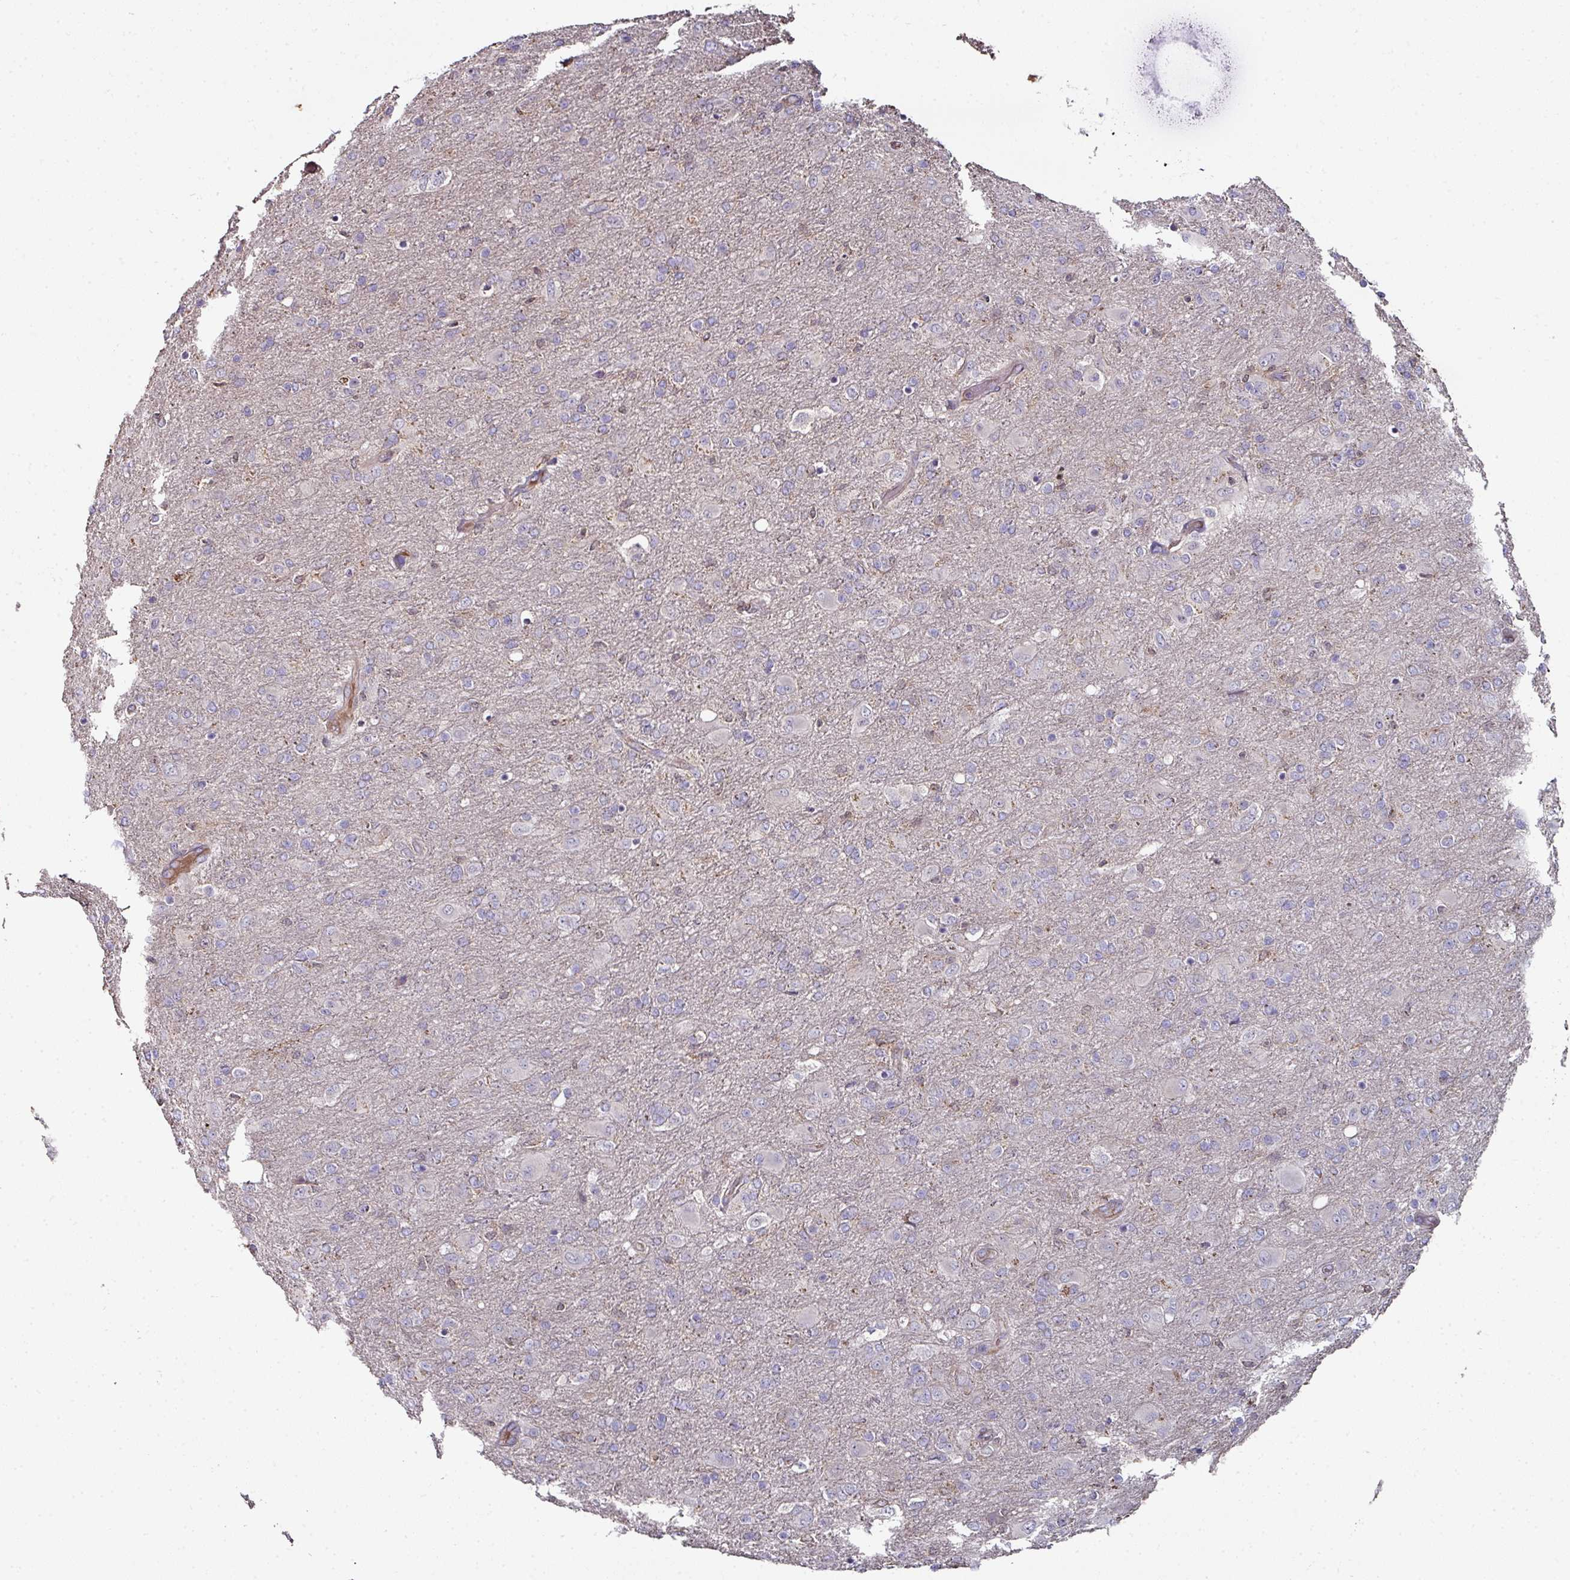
{"staining": {"intensity": "negative", "quantity": "none", "location": "none"}, "tissue": "glioma", "cell_type": "Tumor cells", "image_type": "cancer", "snomed": [{"axis": "morphology", "description": "Glioma, malignant, Low grade"}, {"axis": "topography", "description": "Brain"}], "caption": "High magnification brightfield microscopy of low-grade glioma (malignant) stained with DAB (brown) and counterstained with hematoxylin (blue): tumor cells show no significant expression.", "gene": "CTDSP2", "patient": {"sex": "male", "age": 65}}